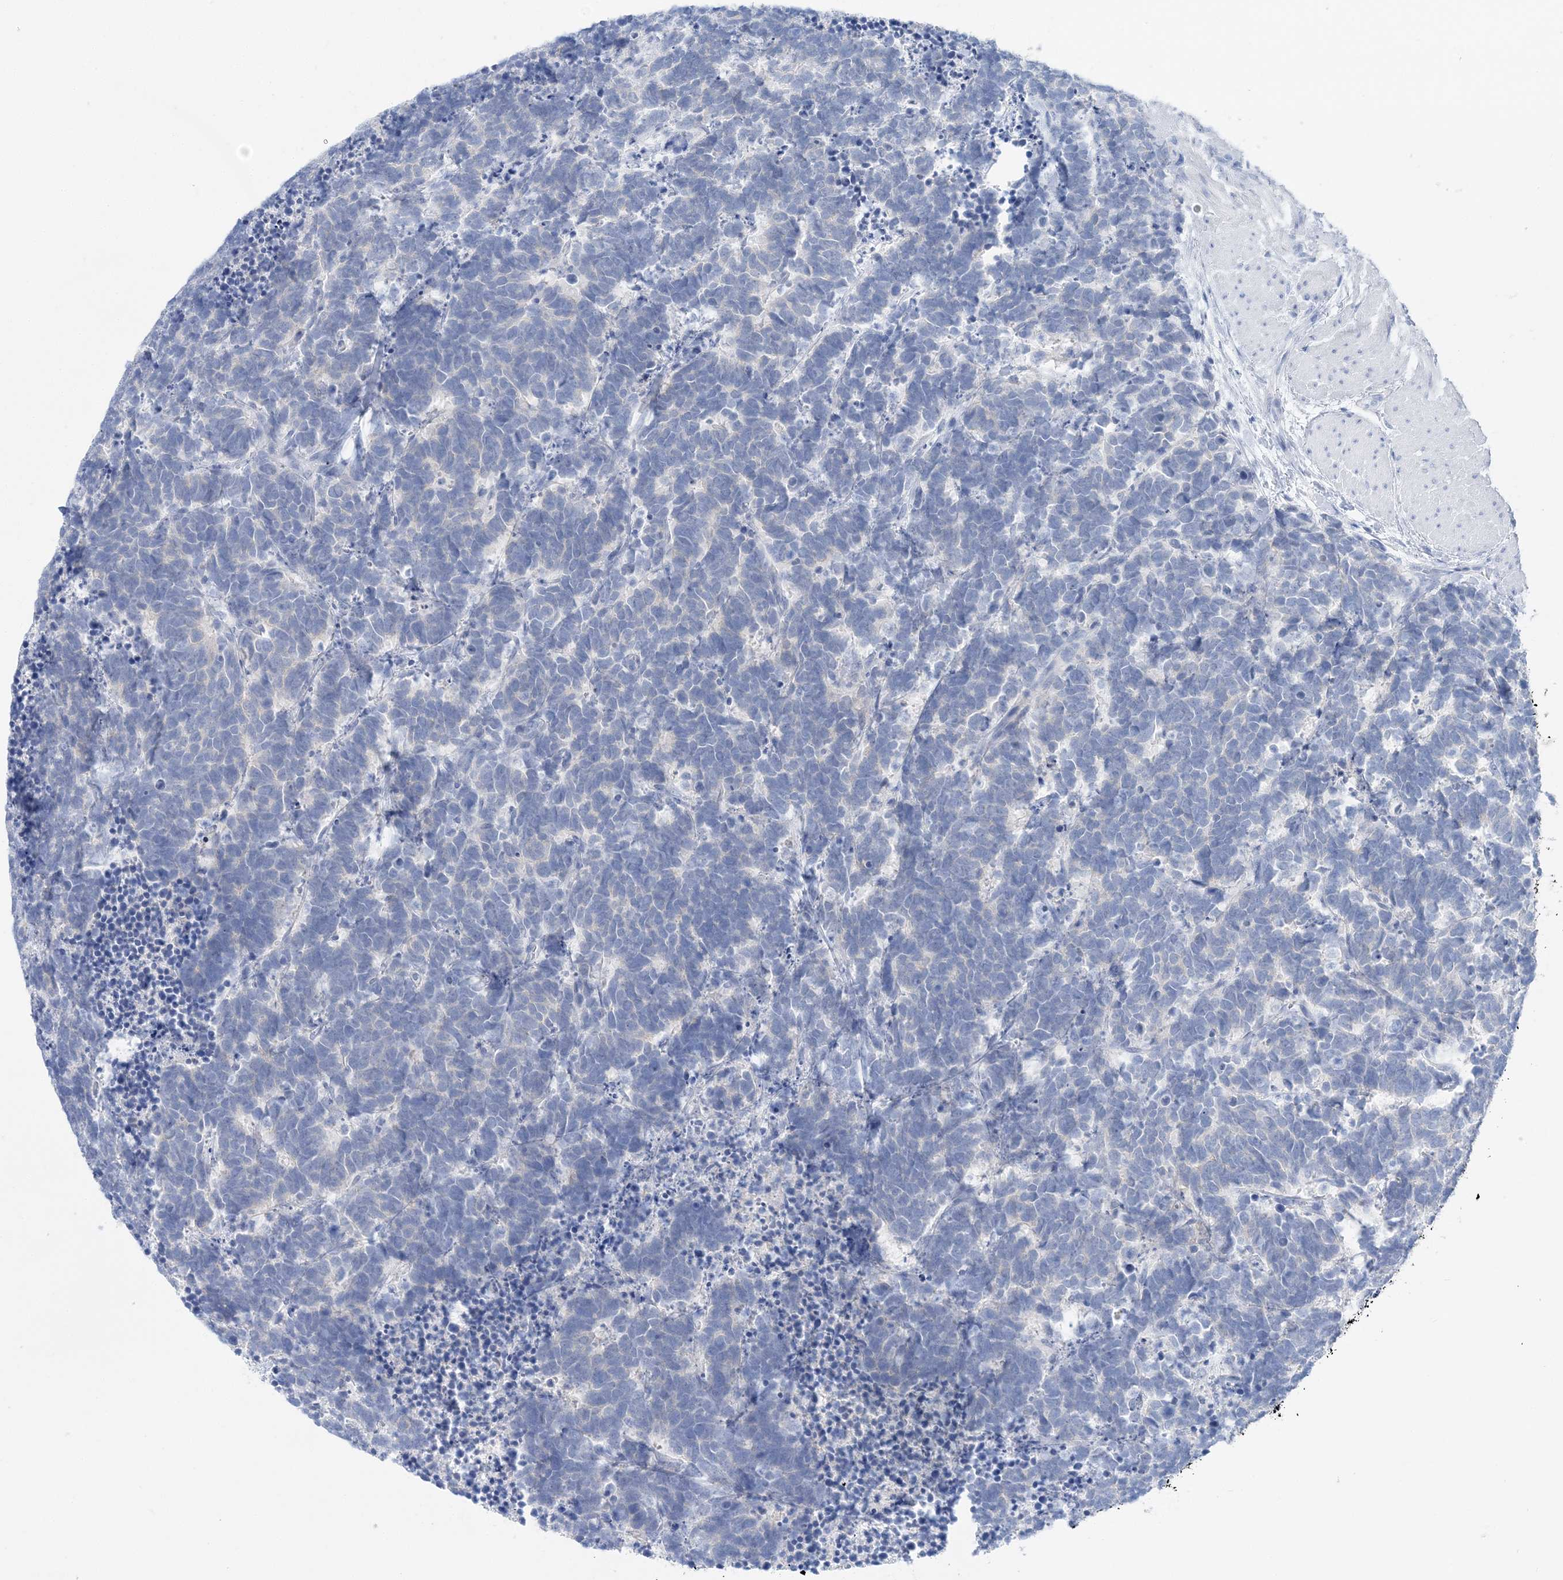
{"staining": {"intensity": "negative", "quantity": "none", "location": "none"}, "tissue": "carcinoid", "cell_type": "Tumor cells", "image_type": "cancer", "snomed": [{"axis": "morphology", "description": "Carcinoma, NOS"}, {"axis": "morphology", "description": "Carcinoid, malignant, NOS"}, {"axis": "topography", "description": "Urinary bladder"}], "caption": "A photomicrograph of human carcinoma is negative for staining in tumor cells.", "gene": "SLC5A6", "patient": {"sex": "male", "age": 57}}